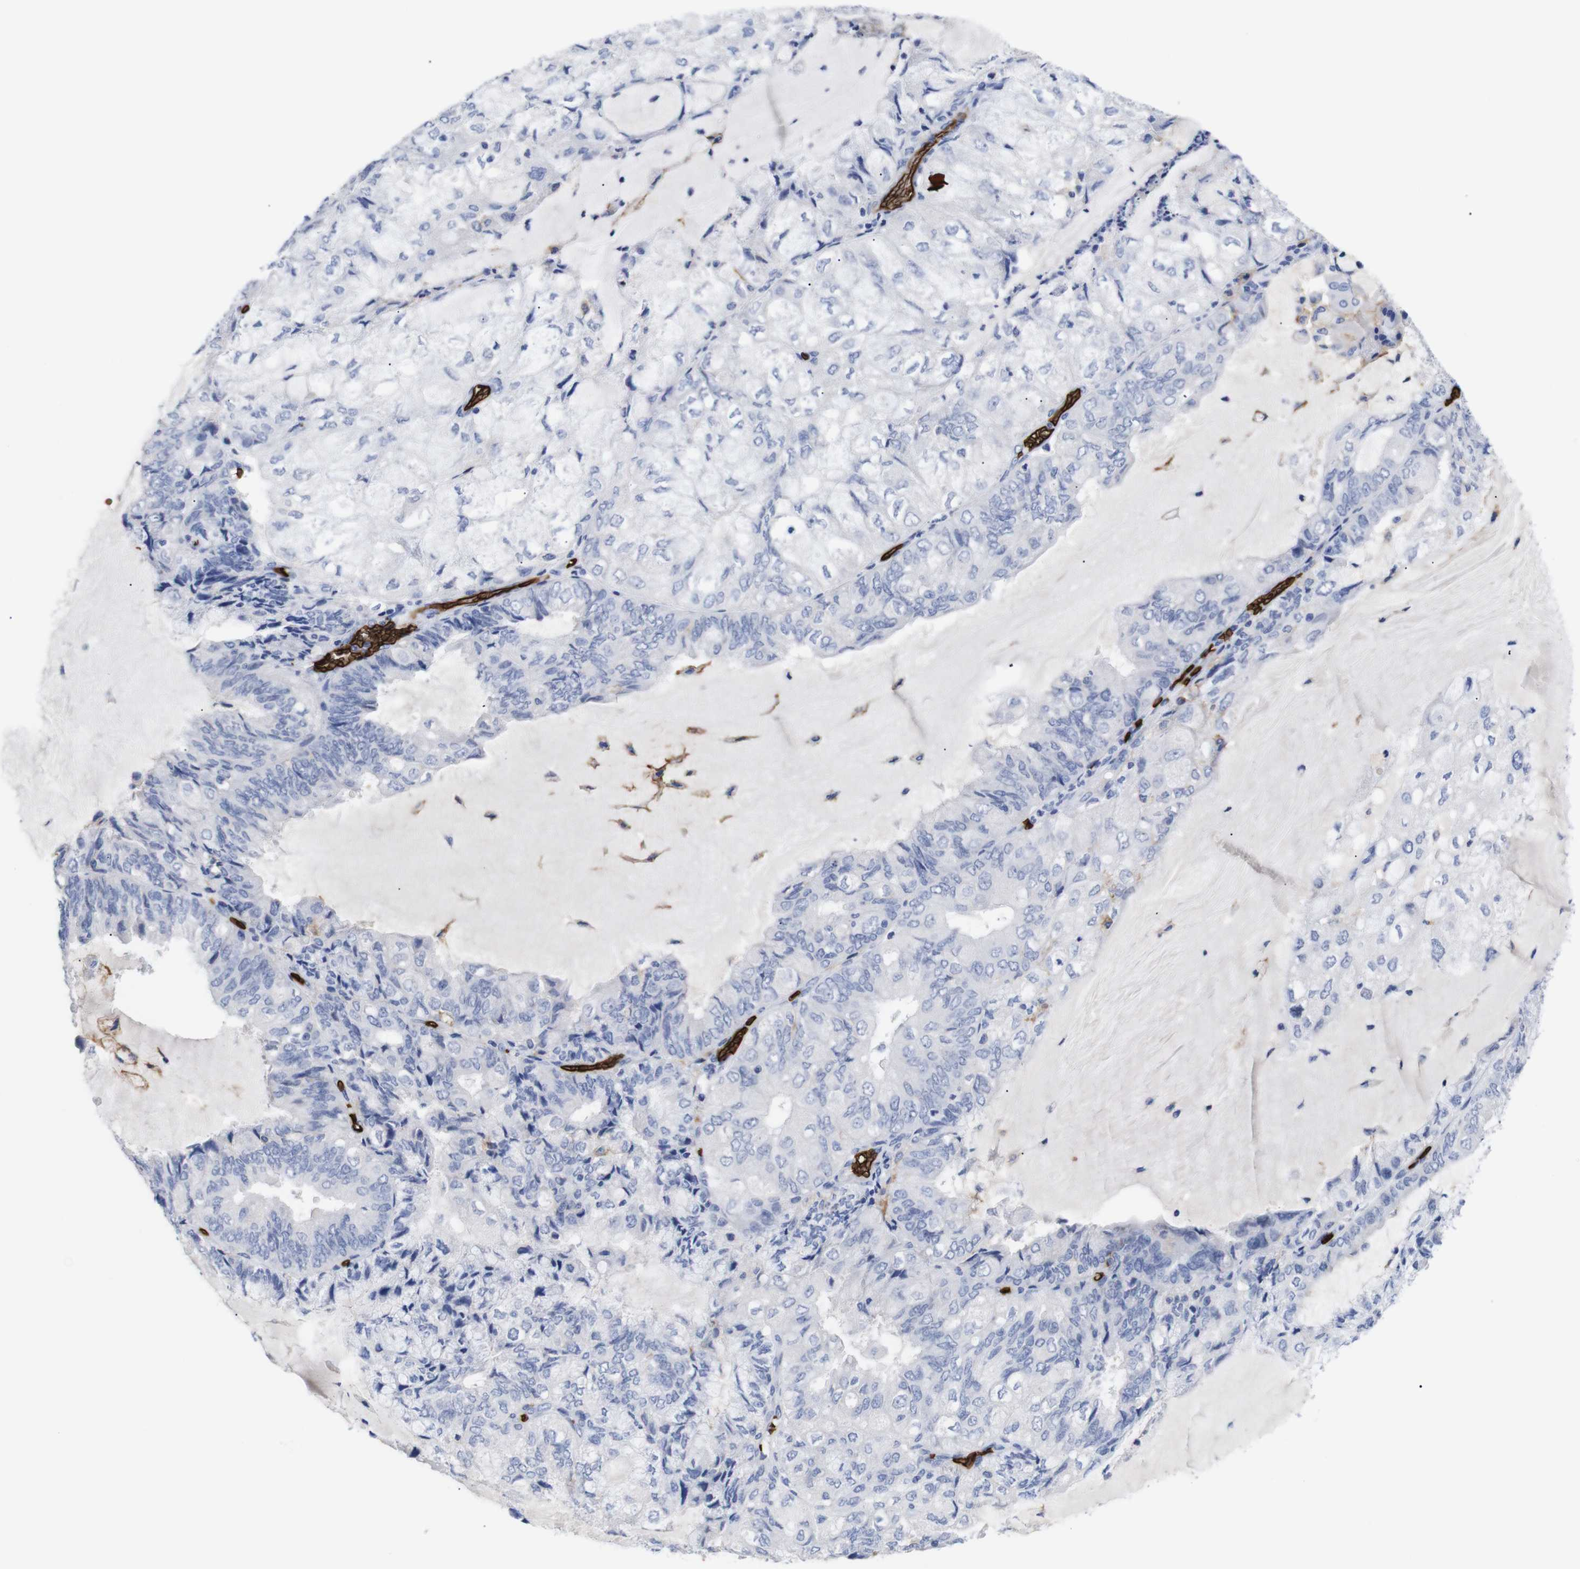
{"staining": {"intensity": "negative", "quantity": "none", "location": "none"}, "tissue": "endometrial cancer", "cell_type": "Tumor cells", "image_type": "cancer", "snomed": [{"axis": "morphology", "description": "Adenocarcinoma, NOS"}, {"axis": "topography", "description": "Endometrium"}], "caption": "Immunohistochemical staining of human adenocarcinoma (endometrial) reveals no significant staining in tumor cells. (IHC, brightfield microscopy, high magnification).", "gene": "S1PR2", "patient": {"sex": "female", "age": 81}}